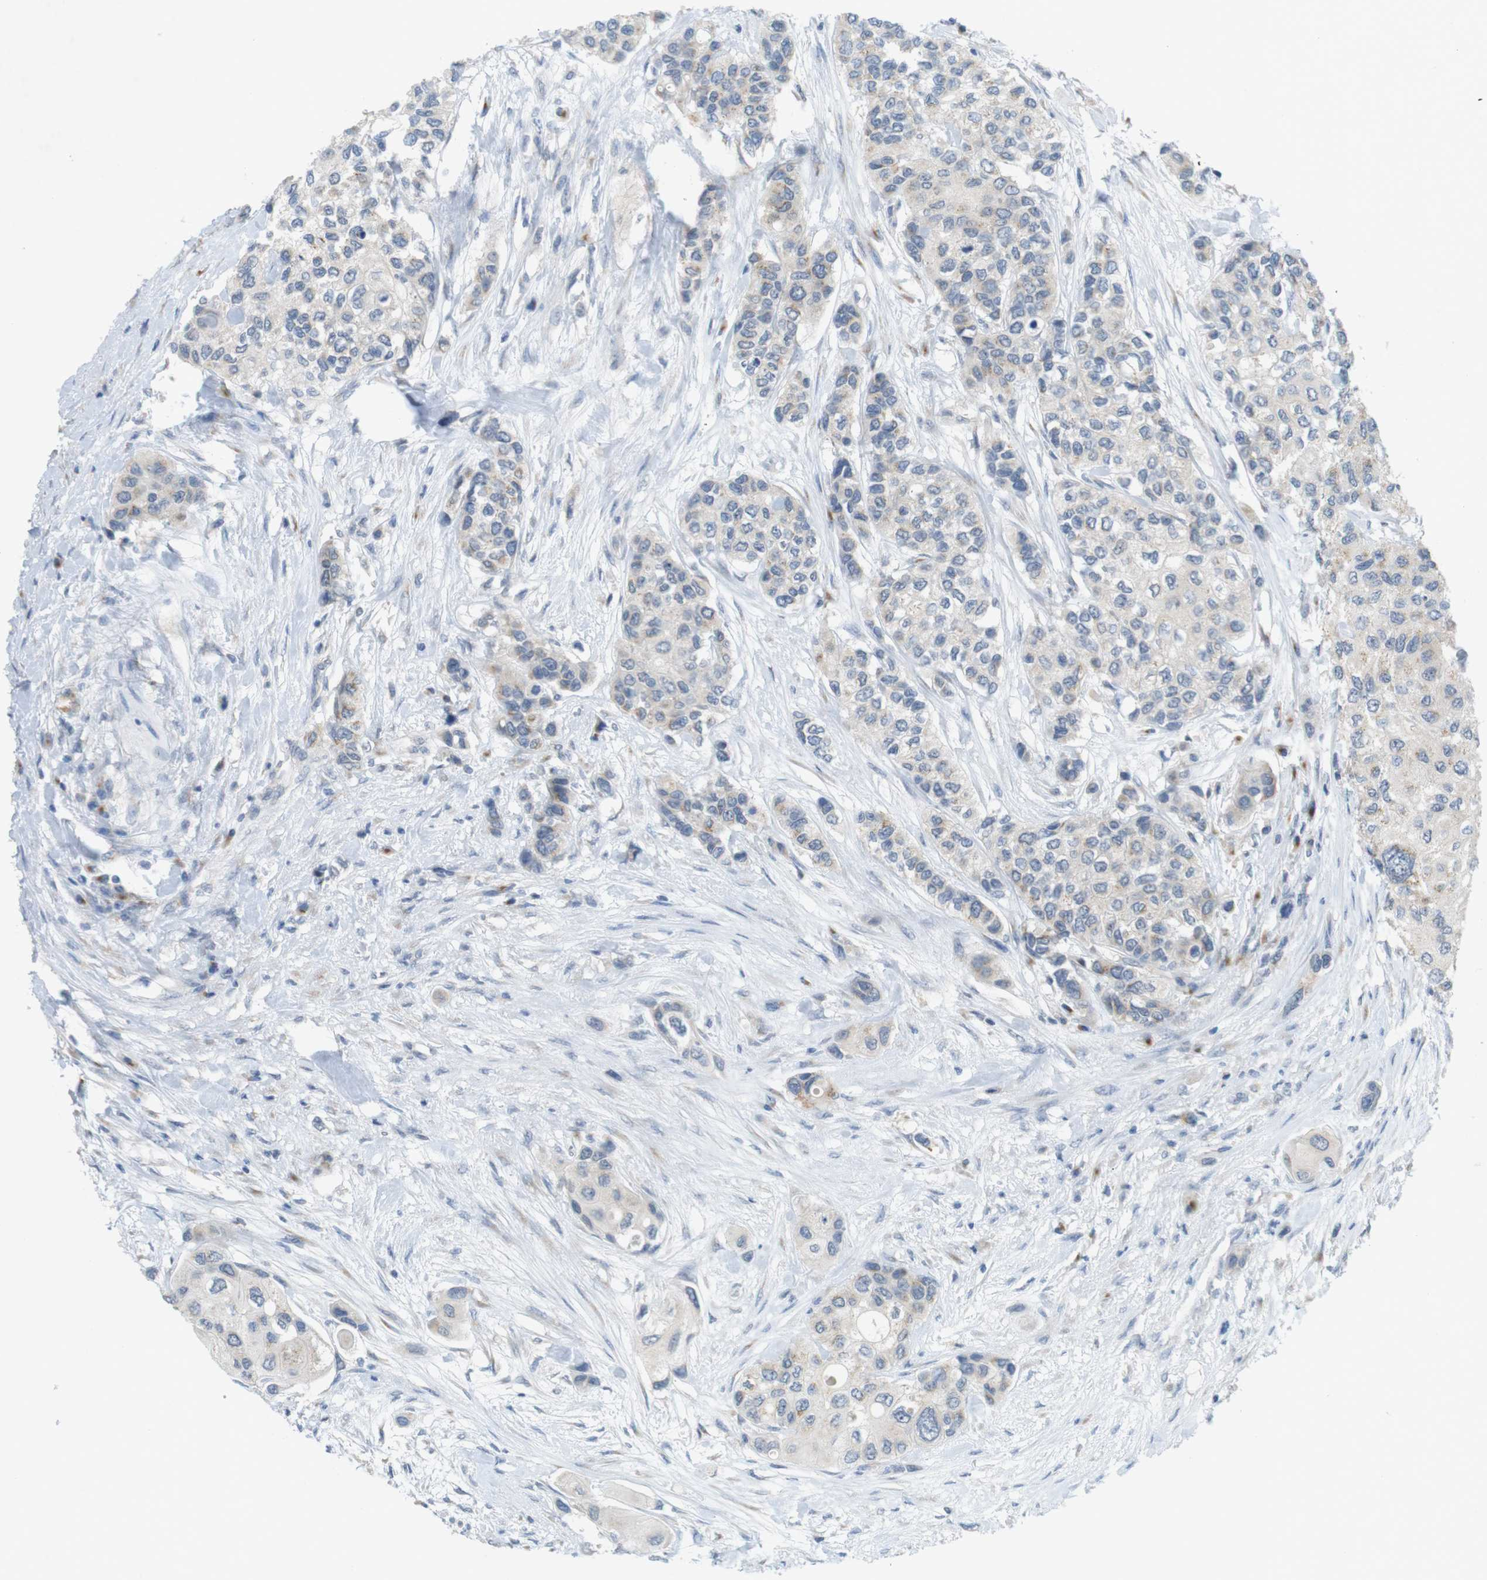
{"staining": {"intensity": "moderate", "quantity": "<25%", "location": "cytoplasmic/membranous"}, "tissue": "urothelial cancer", "cell_type": "Tumor cells", "image_type": "cancer", "snomed": [{"axis": "morphology", "description": "Urothelial carcinoma, High grade"}, {"axis": "topography", "description": "Urinary bladder"}], "caption": "Tumor cells demonstrate moderate cytoplasmic/membranous staining in approximately <25% of cells in urothelial cancer. (DAB IHC, brown staining for protein, blue staining for nuclei).", "gene": "YIPF3", "patient": {"sex": "female", "age": 56}}